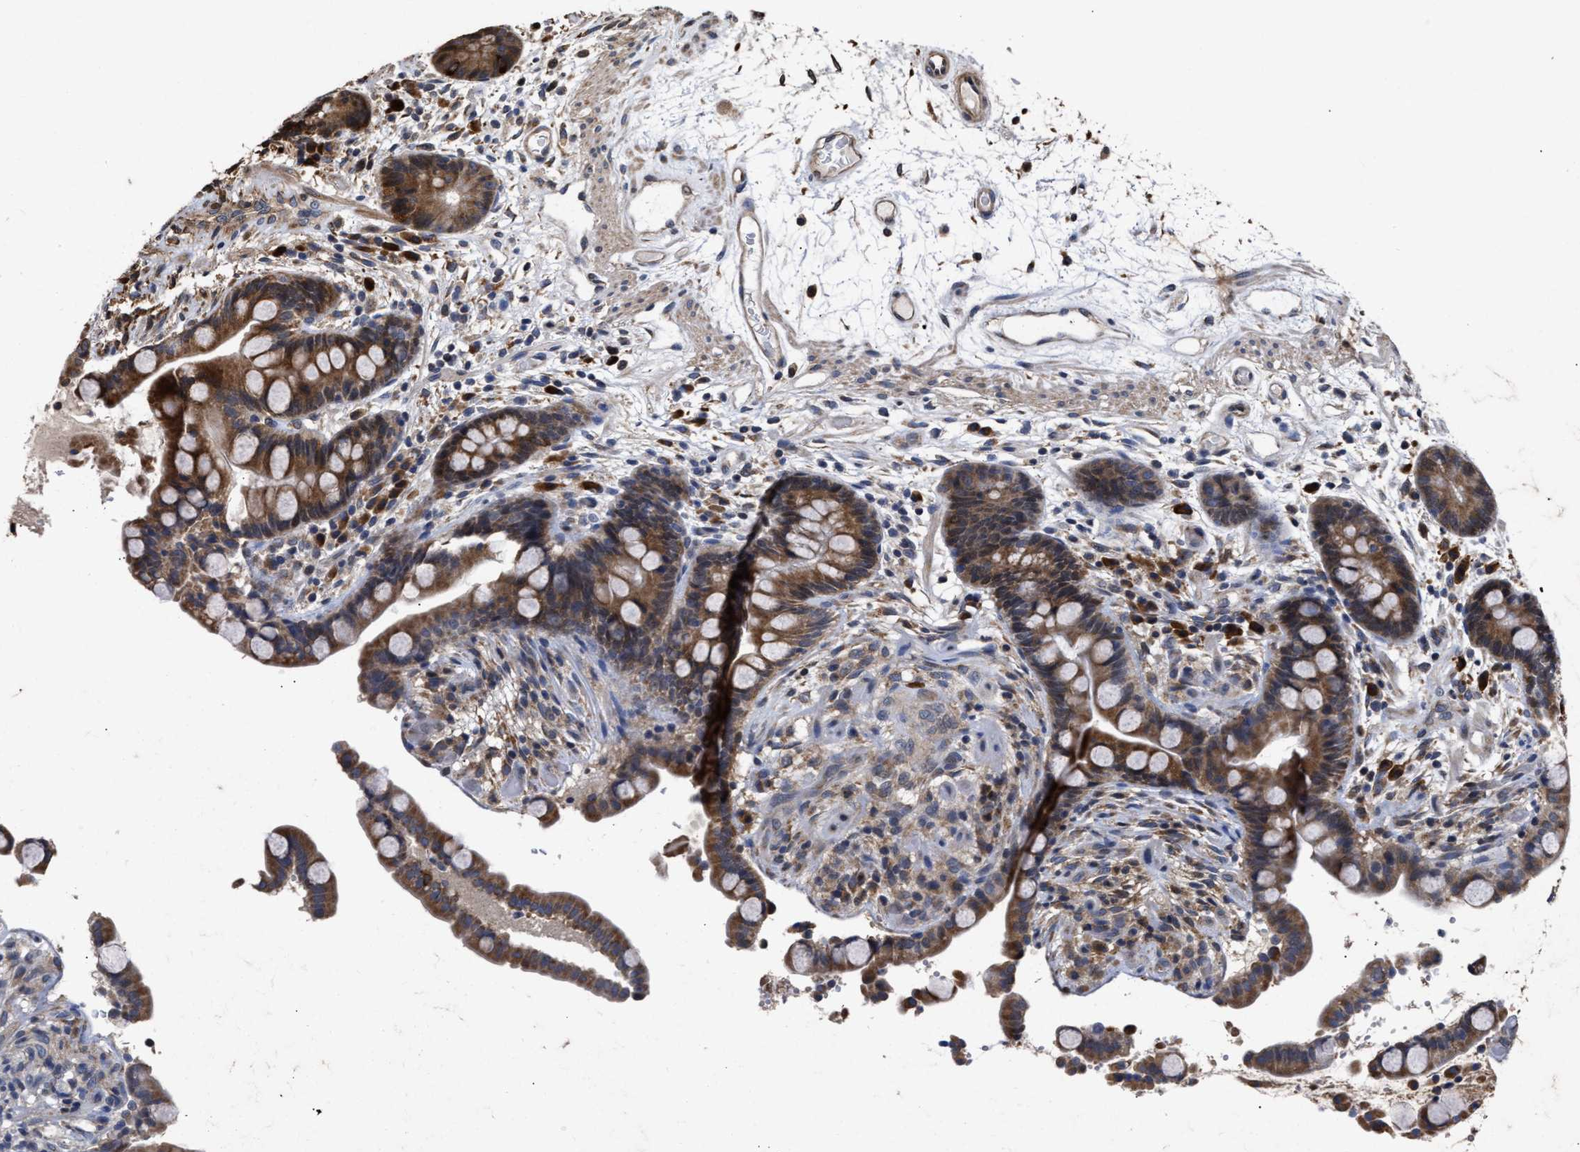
{"staining": {"intensity": "negative", "quantity": "none", "location": "none"}, "tissue": "colon", "cell_type": "Endothelial cells", "image_type": "normal", "snomed": [{"axis": "morphology", "description": "Normal tissue, NOS"}, {"axis": "topography", "description": "Colon"}], "caption": "Immunohistochemistry (IHC) image of unremarkable colon stained for a protein (brown), which shows no positivity in endothelial cells.", "gene": "GOSR1", "patient": {"sex": "male", "age": 73}}